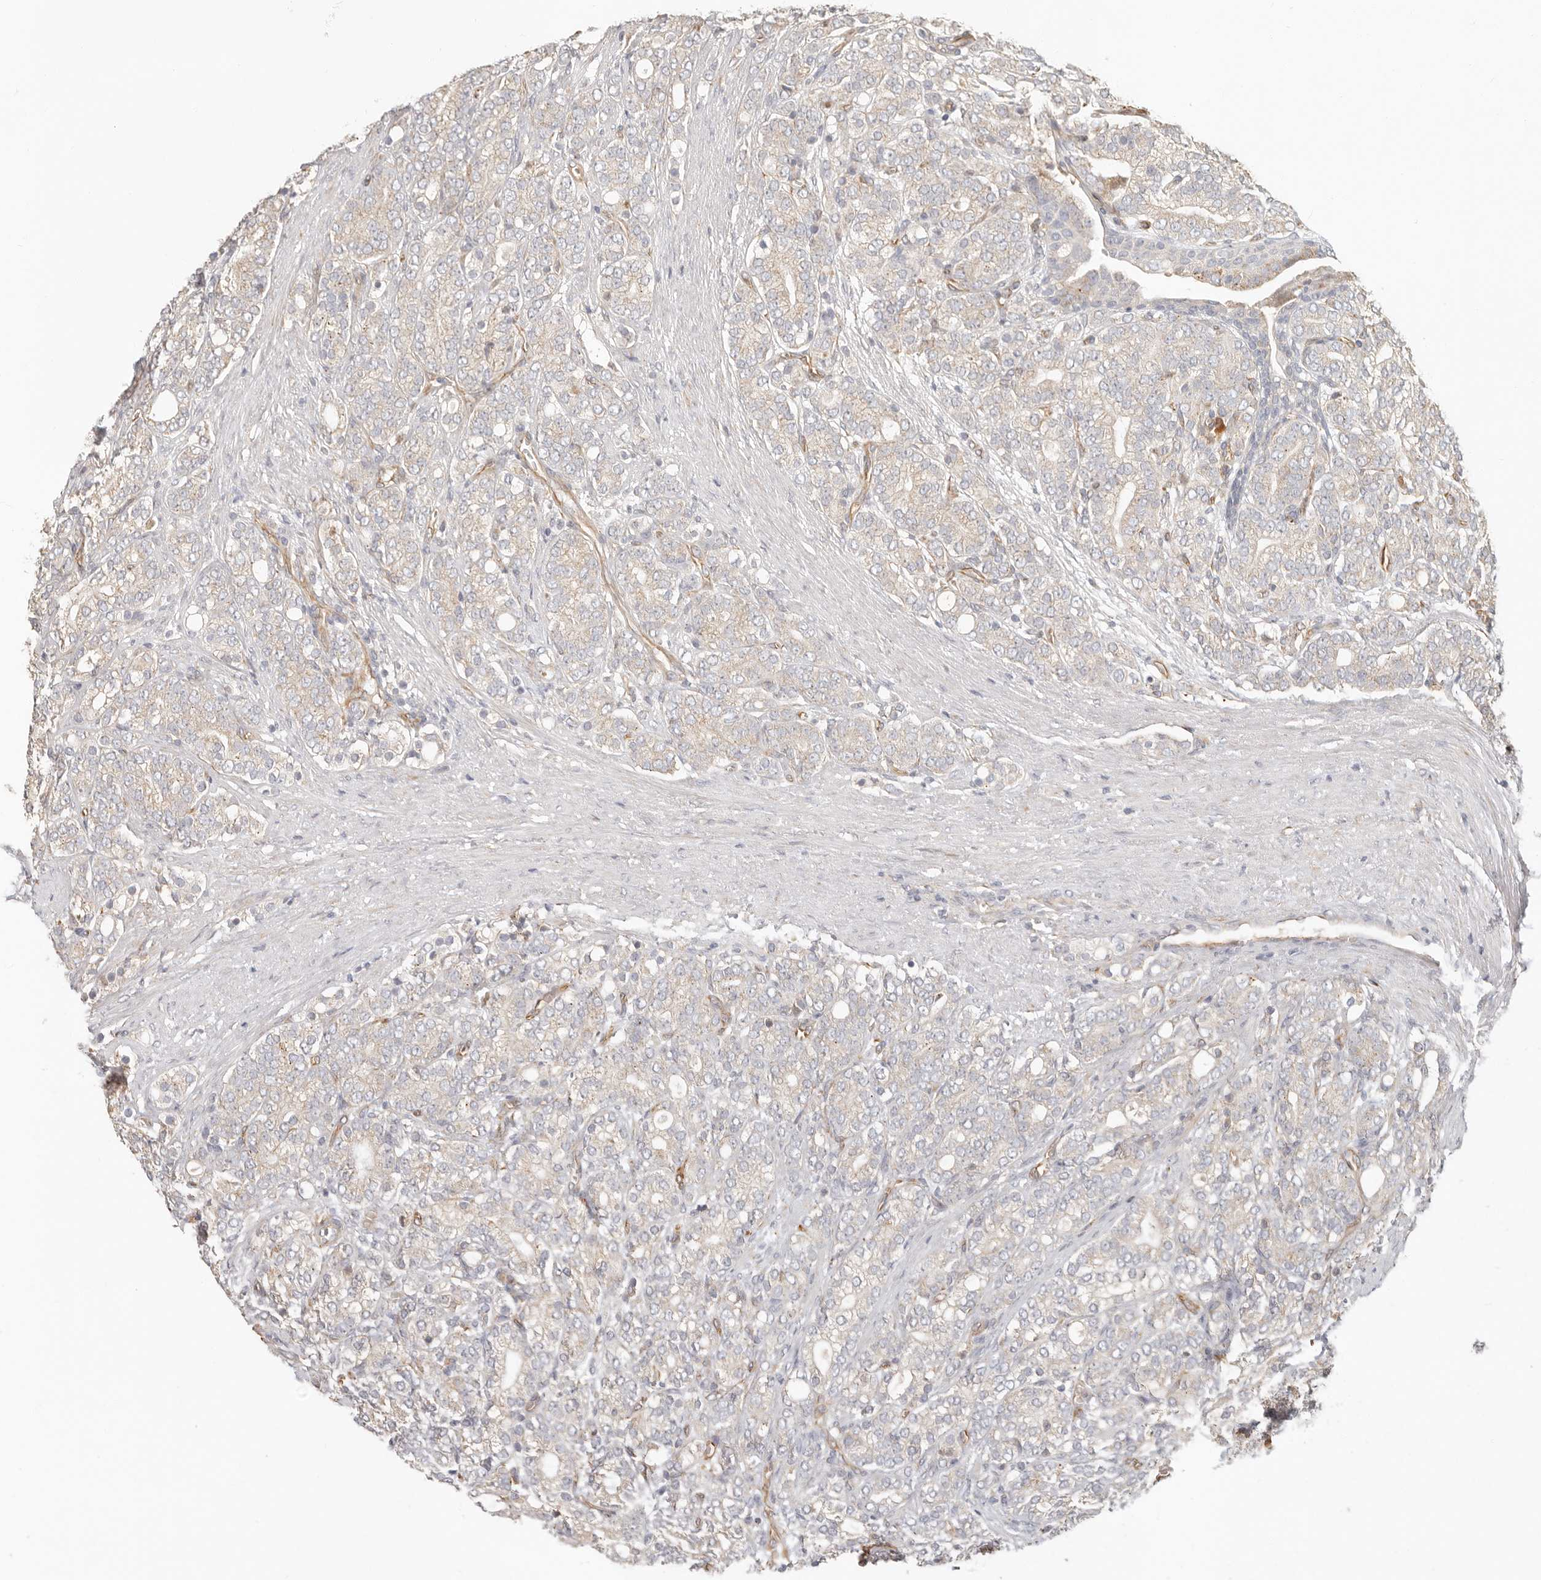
{"staining": {"intensity": "negative", "quantity": "none", "location": "none"}, "tissue": "prostate cancer", "cell_type": "Tumor cells", "image_type": "cancer", "snomed": [{"axis": "morphology", "description": "Adenocarcinoma, High grade"}, {"axis": "topography", "description": "Prostate"}], "caption": "Immunohistochemistry (IHC) photomicrograph of neoplastic tissue: prostate adenocarcinoma (high-grade) stained with DAB (3,3'-diaminobenzidine) reveals no significant protein positivity in tumor cells.", "gene": "SPRING1", "patient": {"sex": "male", "age": 57}}